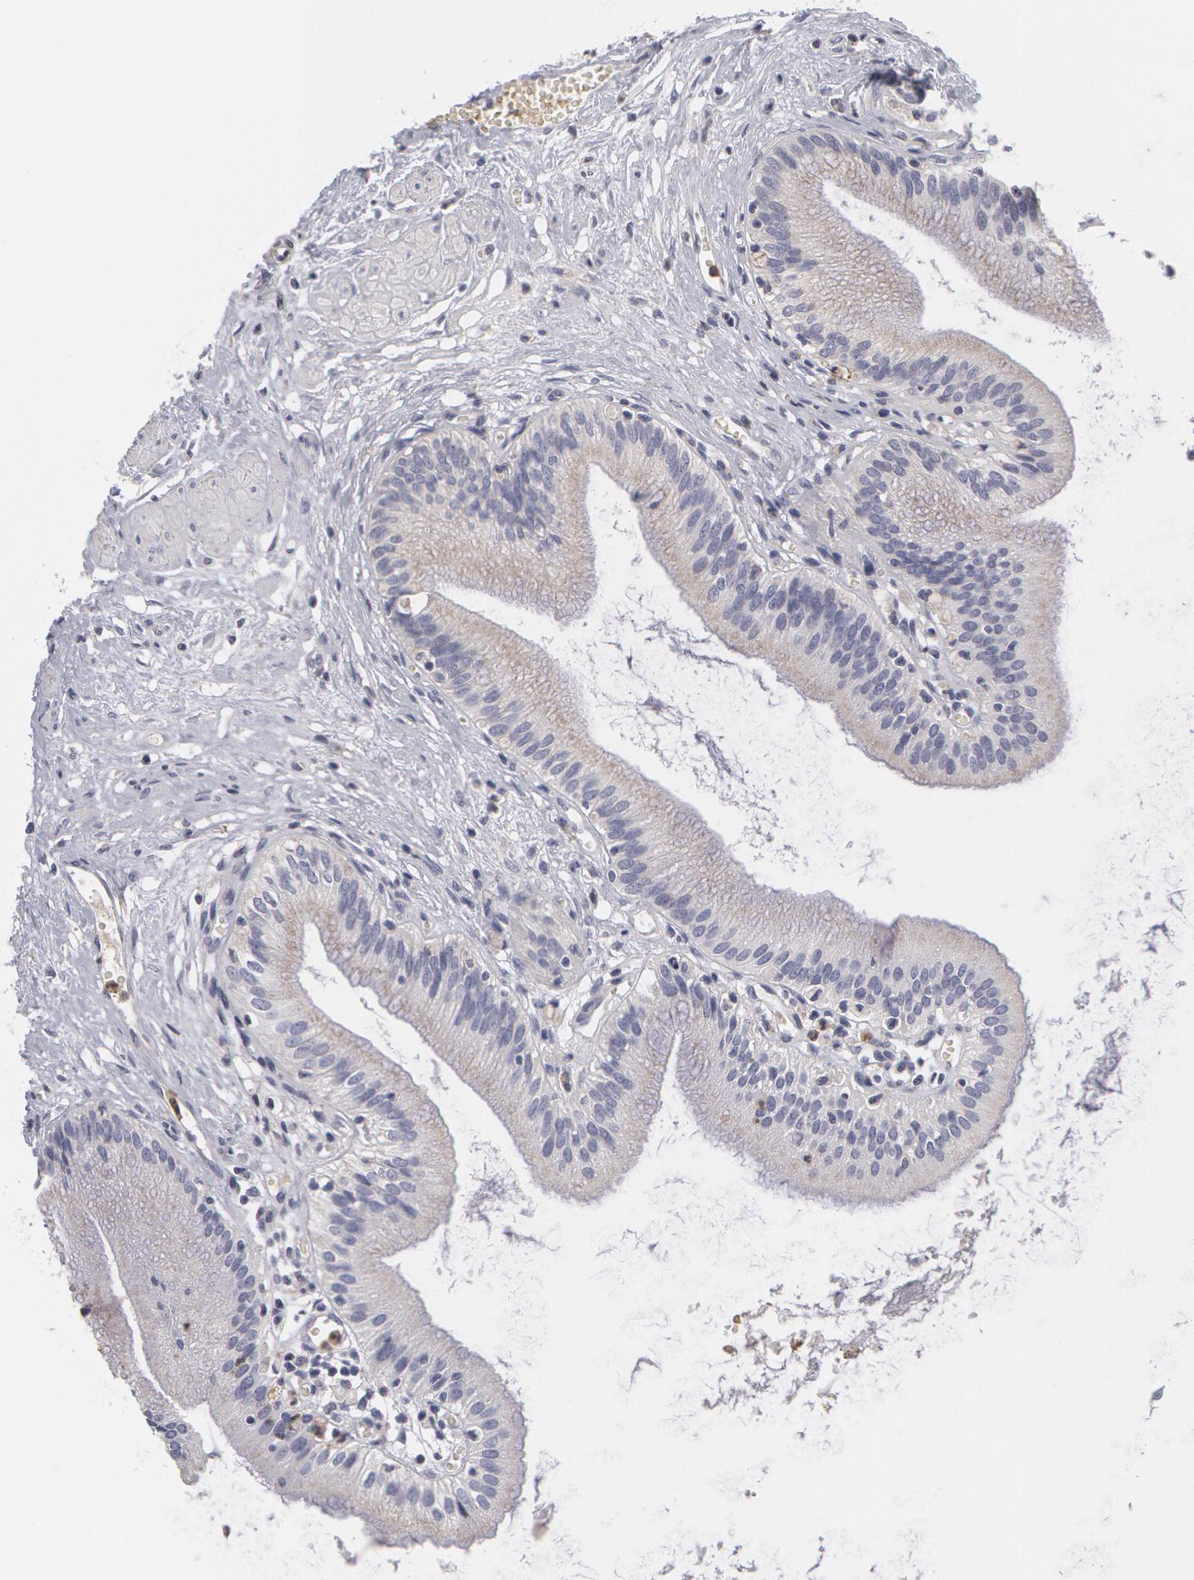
{"staining": {"intensity": "weak", "quantity": ">75%", "location": "cytoplasmic/membranous"}, "tissue": "gallbladder", "cell_type": "Glandular cells", "image_type": "normal", "snomed": [{"axis": "morphology", "description": "Normal tissue, NOS"}, {"axis": "topography", "description": "Gallbladder"}], "caption": "The micrograph displays staining of benign gallbladder, revealing weak cytoplasmic/membranous protein positivity (brown color) within glandular cells.", "gene": "CAT", "patient": {"sex": "male", "age": 58}}